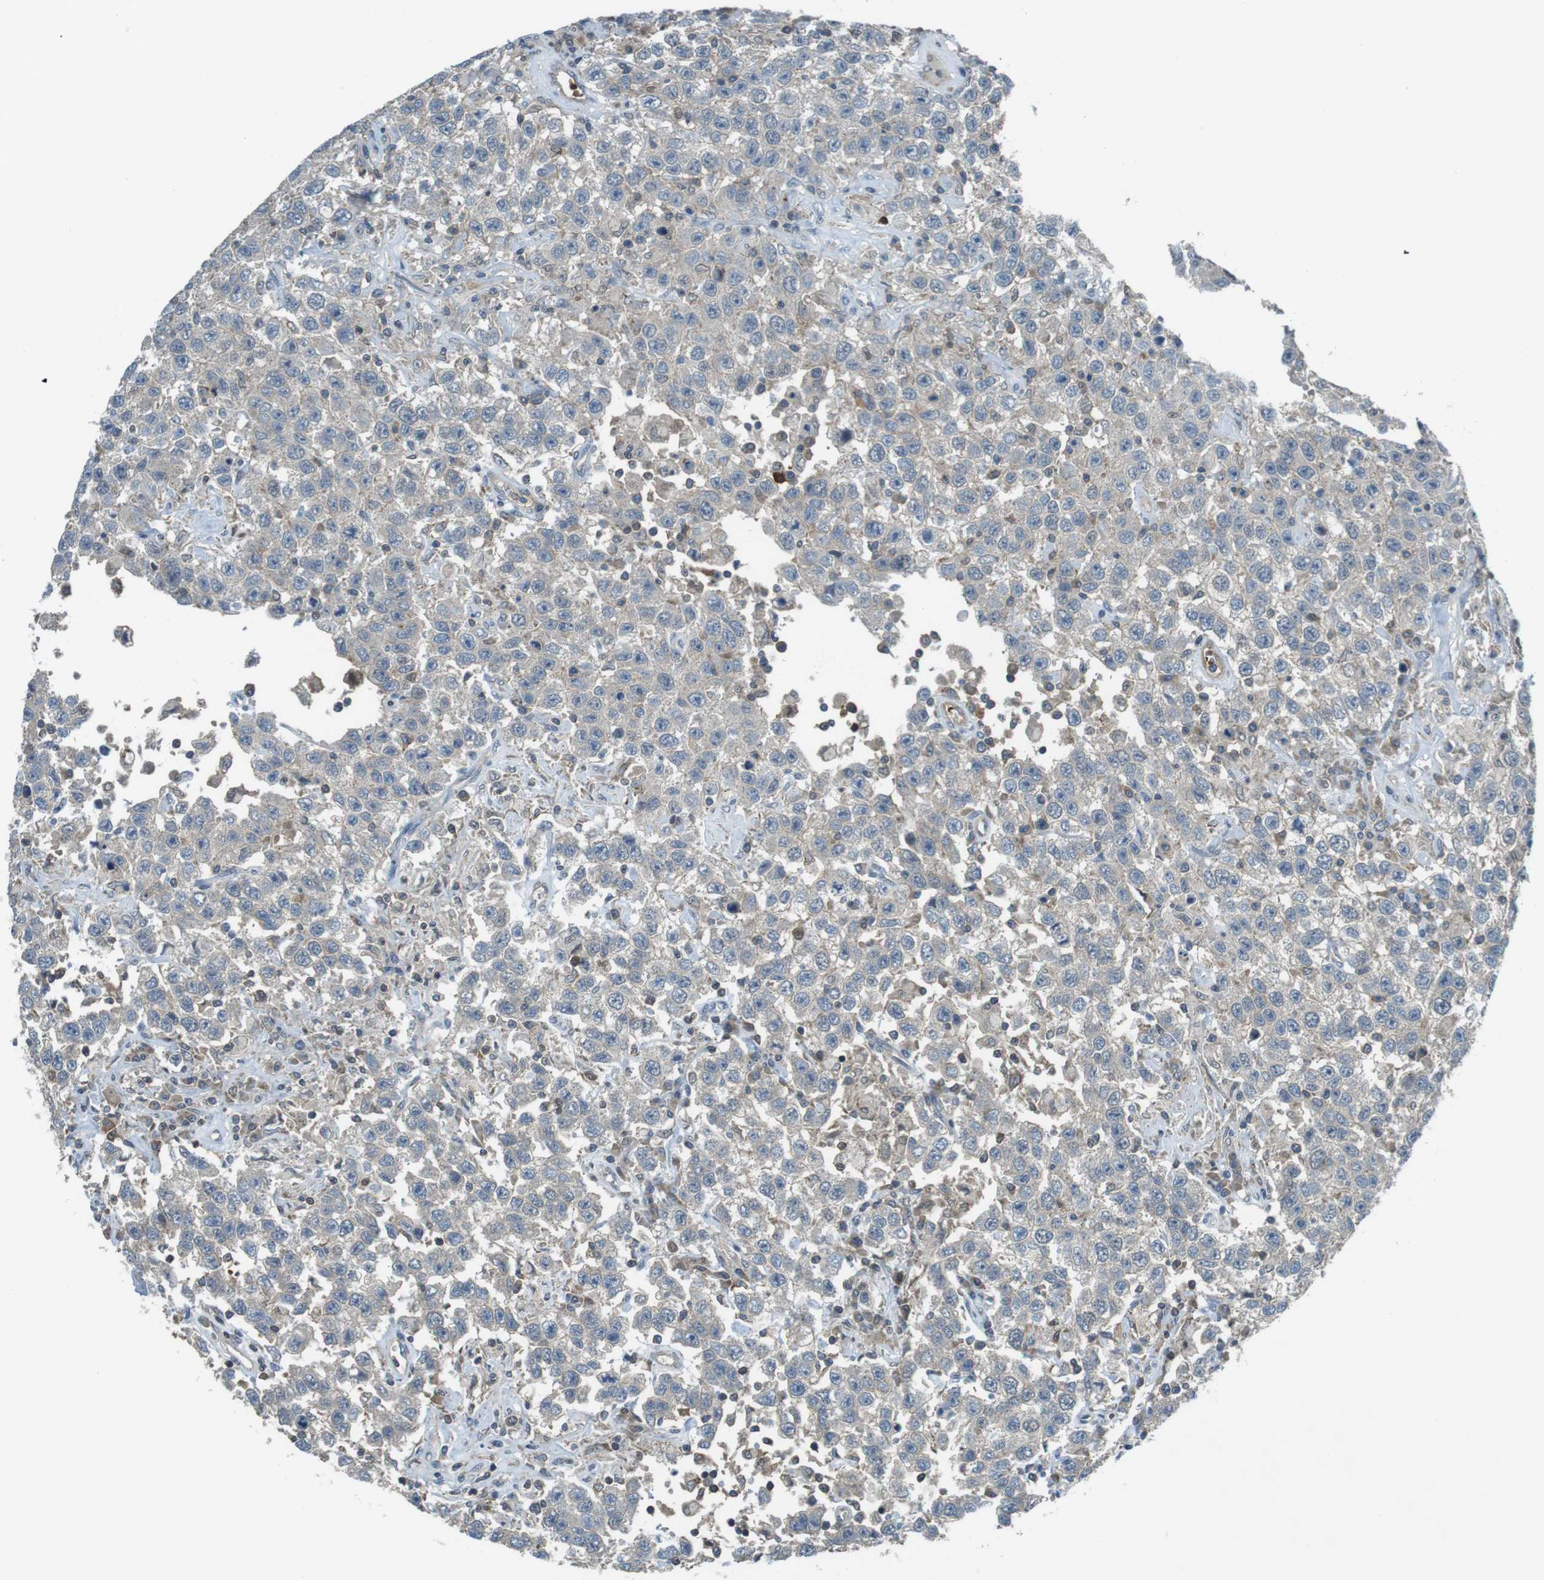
{"staining": {"intensity": "negative", "quantity": "none", "location": "none"}, "tissue": "testis cancer", "cell_type": "Tumor cells", "image_type": "cancer", "snomed": [{"axis": "morphology", "description": "Seminoma, NOS"}, {"axis": "topography", "description": "Testis"}], "caption": "Human seminoma (testis) stained for a protein using IHC displays no expression in tumor cells.", "gene": "LRRC3B", "patient": {"sex": "male", "age": 41}}